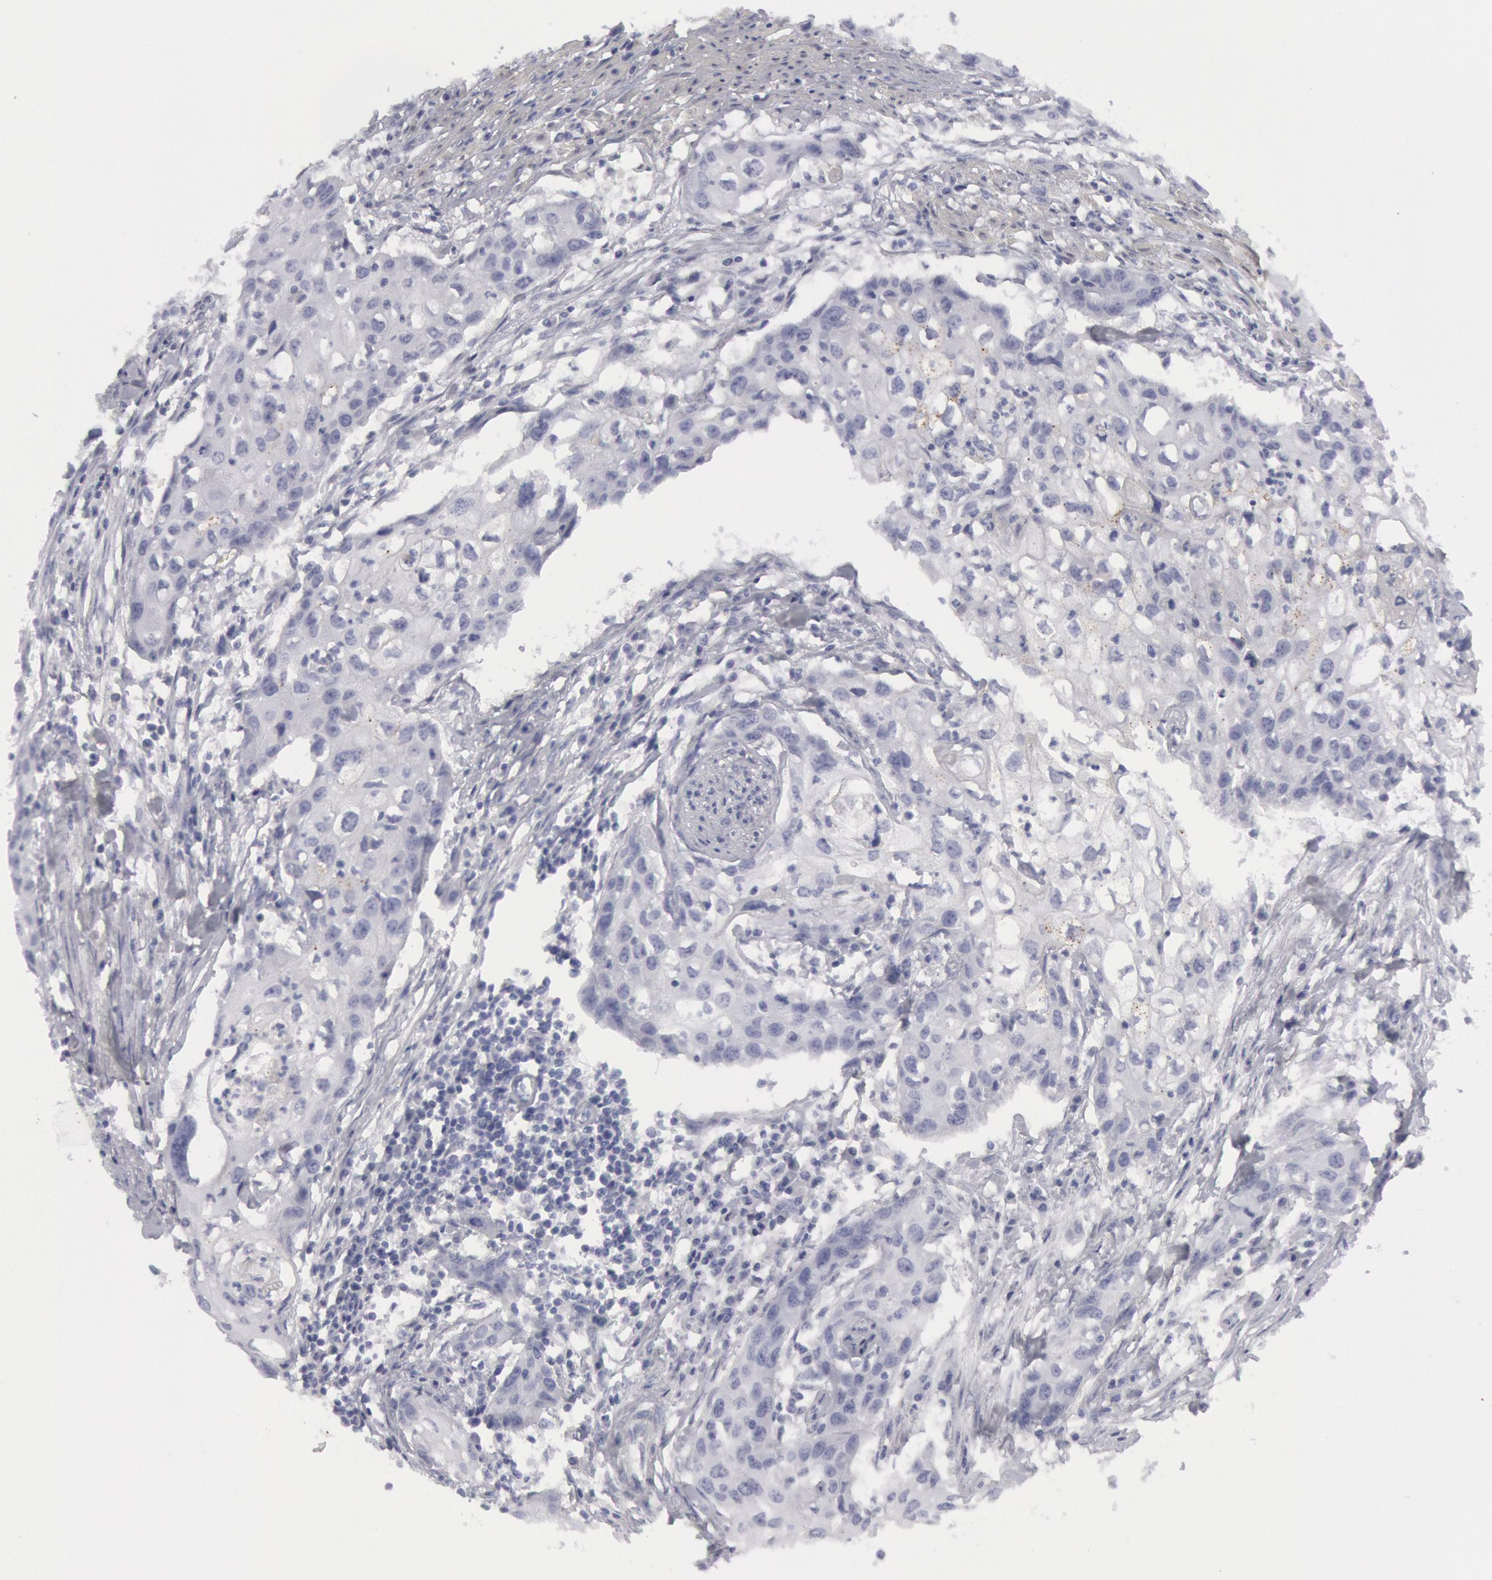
{"staining": {"intensity": "negative", "quantity": "none", "location": "none"}, "tissue": "urothelial cancer", "cell_type": "Tumor cells", "image_type": "cancer", "snomed": [{"axis": "morphology", "description": "Urothelial carcinoma, High grade"}, {"axis": "topography", "description": "Urinary bladder"}], "caption": "A micrograph of human urothelial cancer is negative for staining in tumor cells.", "gene": "FHL1", "patient": {"sex": "male", "age": 54}}